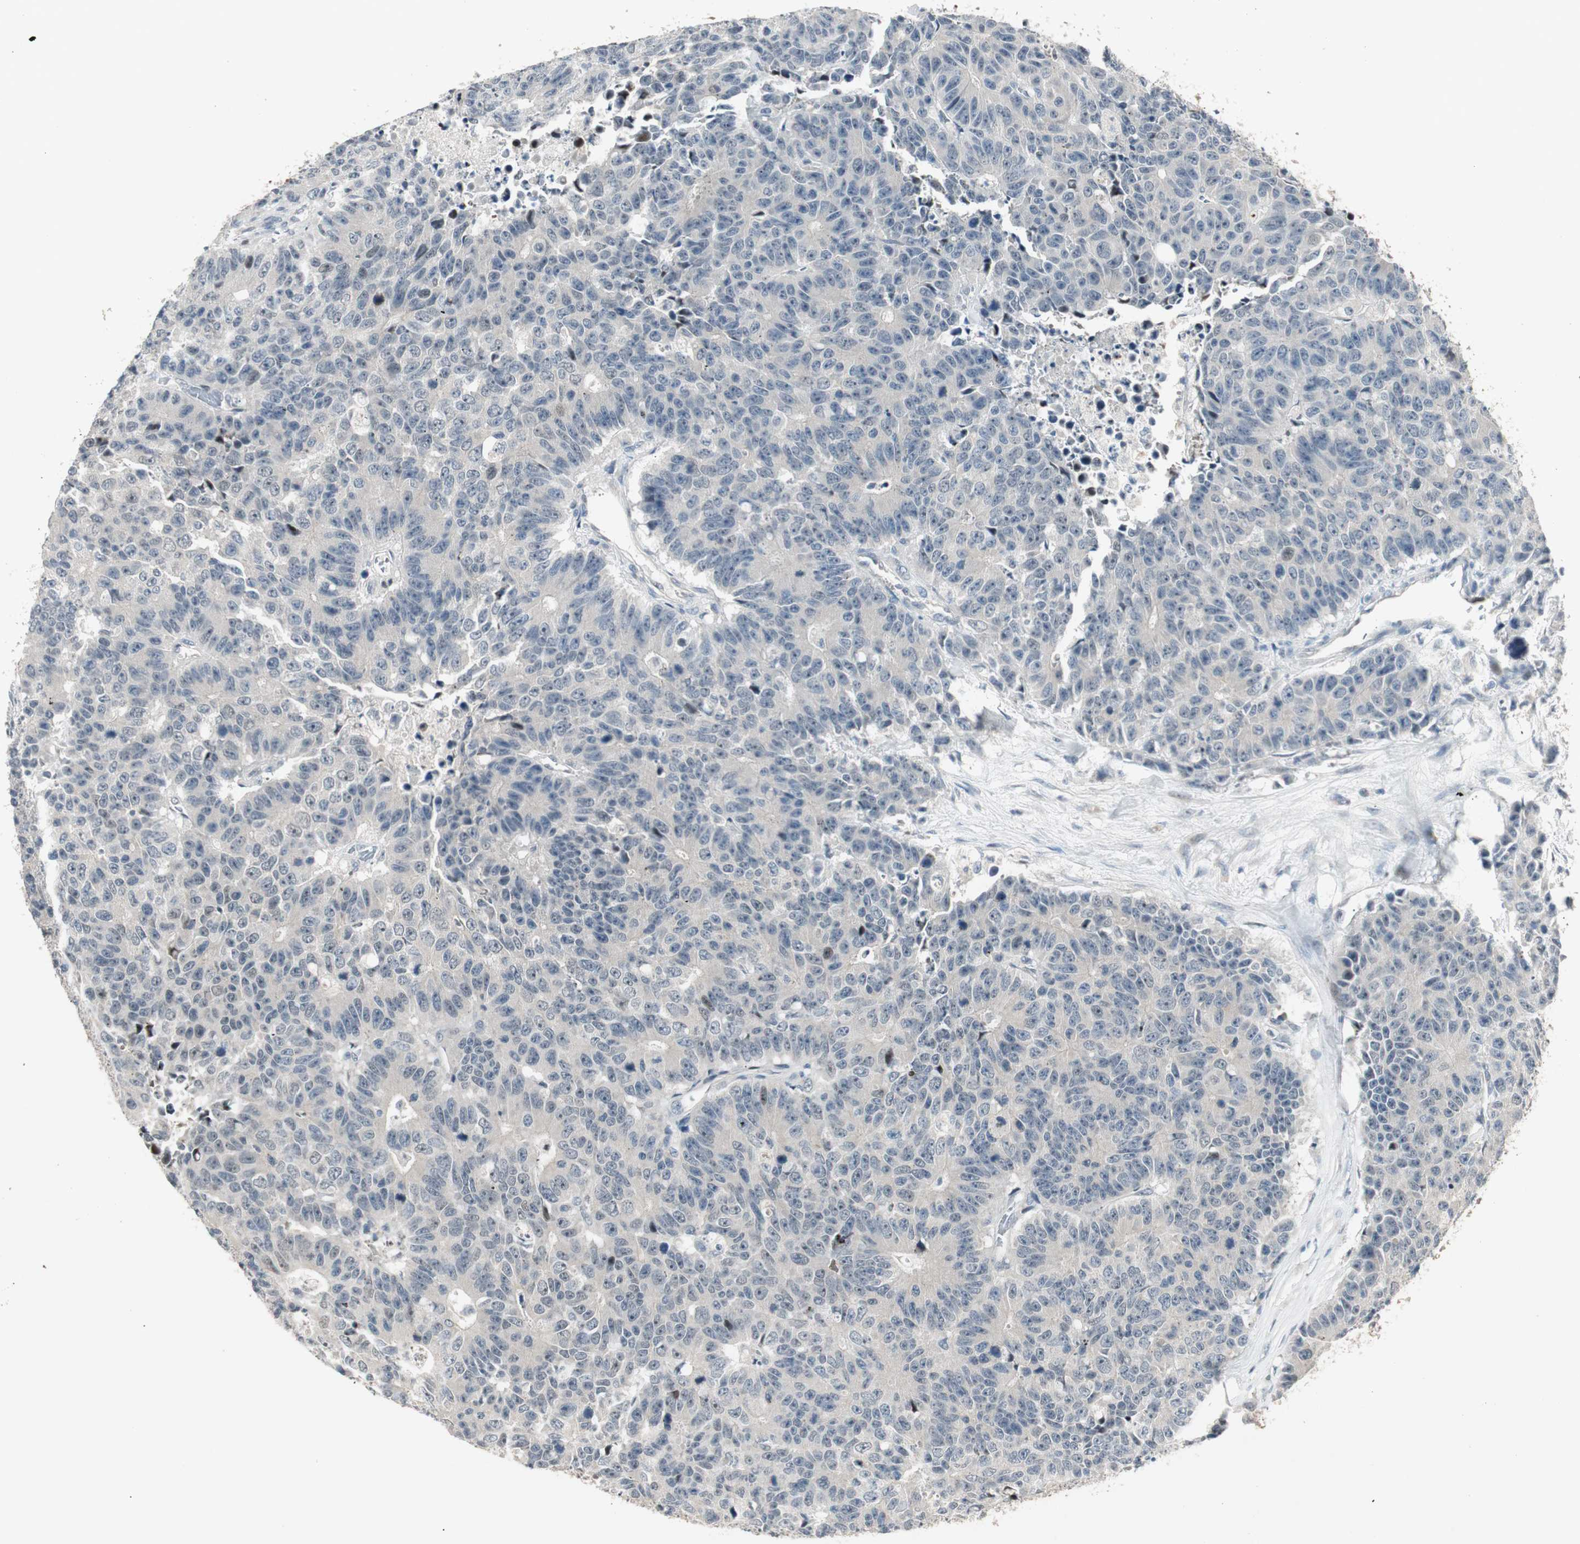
{"staining": {"intensity": "weak", "quantity": "<25%", "location": "nuclear"}, "tissue": "colorectal cancer", "cell_type": "Tumor cells", "image_type": "cancer", "snomed": [{"axis": "morphology", "description": "Adenocarcinoma, NOS"}, {"axis": "topography", "description": "Colon"}], "caption": "The histopathology image demonstrates no staining of tumor cells in colorectal cancer.", "gene": "ACSL5", "patient": {"sex": "female", "age": 86}}